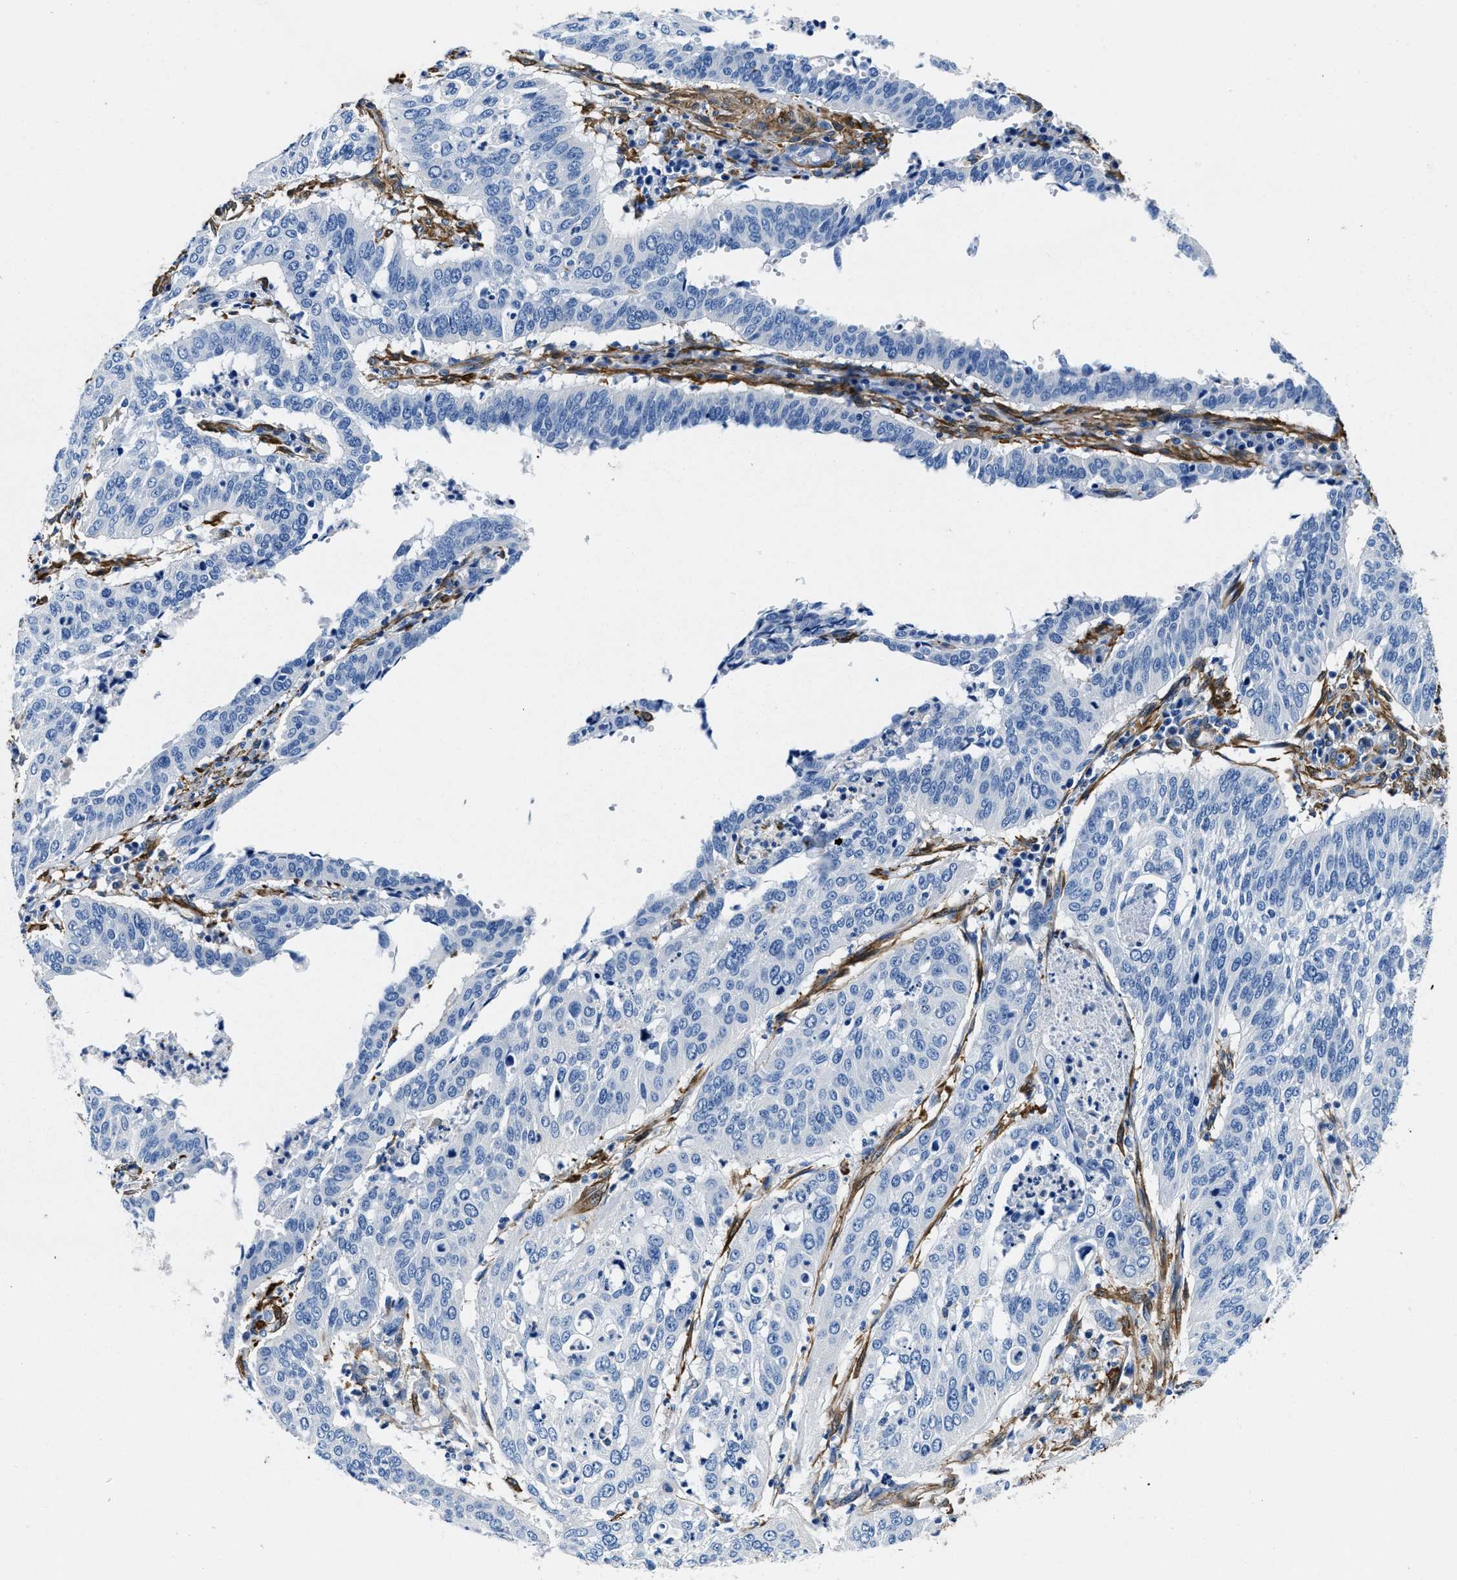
{"staining": {"intensity": "negative", "quantity": "none", "location": "none"}, "tissue": "cervical cancer", "cell_type": "Tumor cells", "image_type": "cancer", "snomed": [{"axis": "morphology", "description": "Normal tissue, NOS"}, {"axis": "morphology", "description": "Squamous cell carcinoma, NOS"}, {"axis": "topography", "description": "Cervix"}], "caption": "This is an immunohistochemistry (IHC) photomicrograph of human squamous cell carcinoma (cervical). There is no positivity in tumor cells.", "gene": "TEX261", "patient": {"sex": "female", "age": 39}}